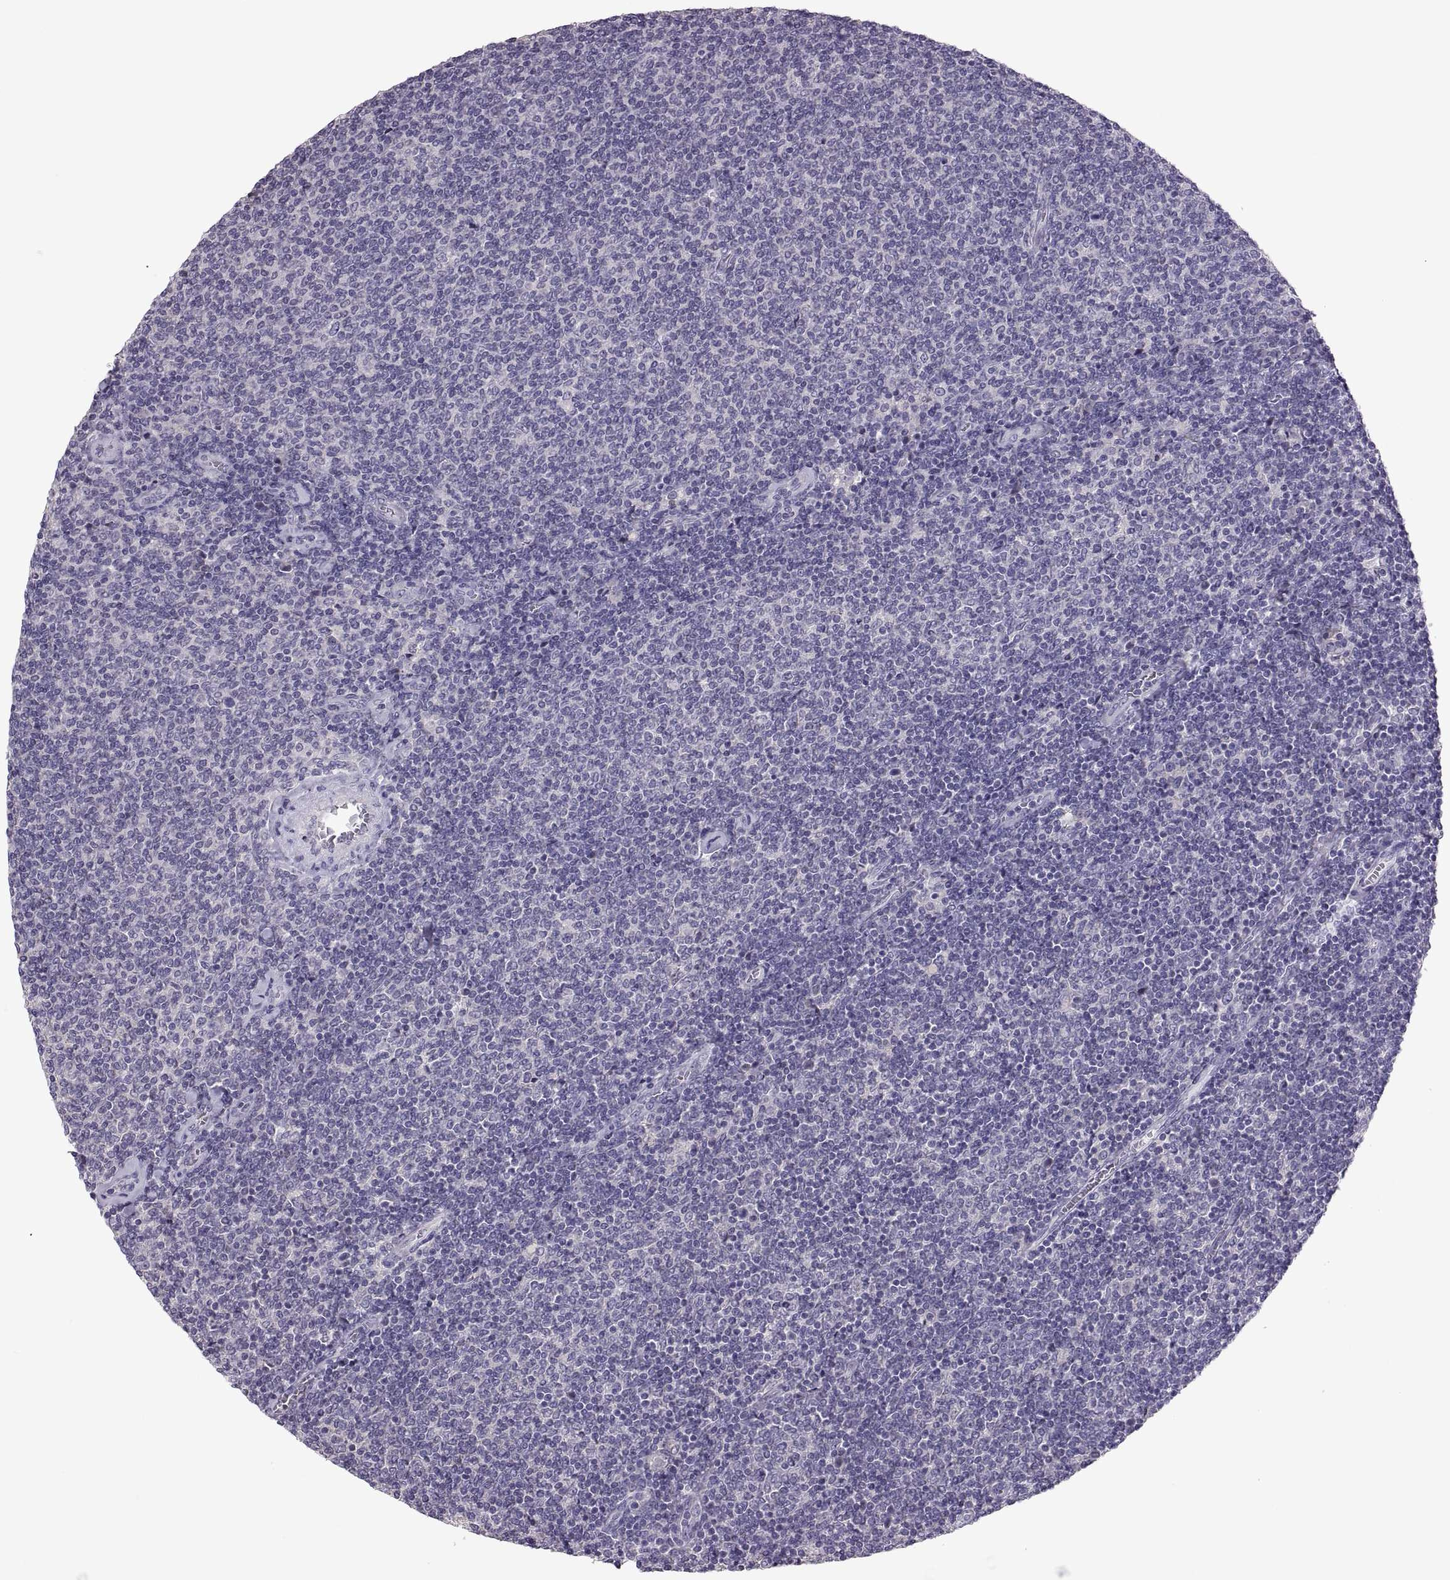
{"staining": {"intensity": "negative", "quantity": "none", "location": "none"}, "tissue": "lymphoma", "cell_type": "Tumor cells", "image_type": "cancer", "snomed": [{"axis": "morphology", "description": "Malignant lymphoma, non-Hodgkin's type, Low grade"}, {"axis": "topography", "description": "Lymph node"}], "caption": "A high-resolution histopathology image shows immunohistochemistry staining of low-grade malignant lymphoma, non-Hodgkin's type, which exhibits no significant staining in tumor cells. (Brightfield microscopy of DAB IHC at high magnification).", "gene": "TBX19", "patient": {"sex": "male", "age": 52}}